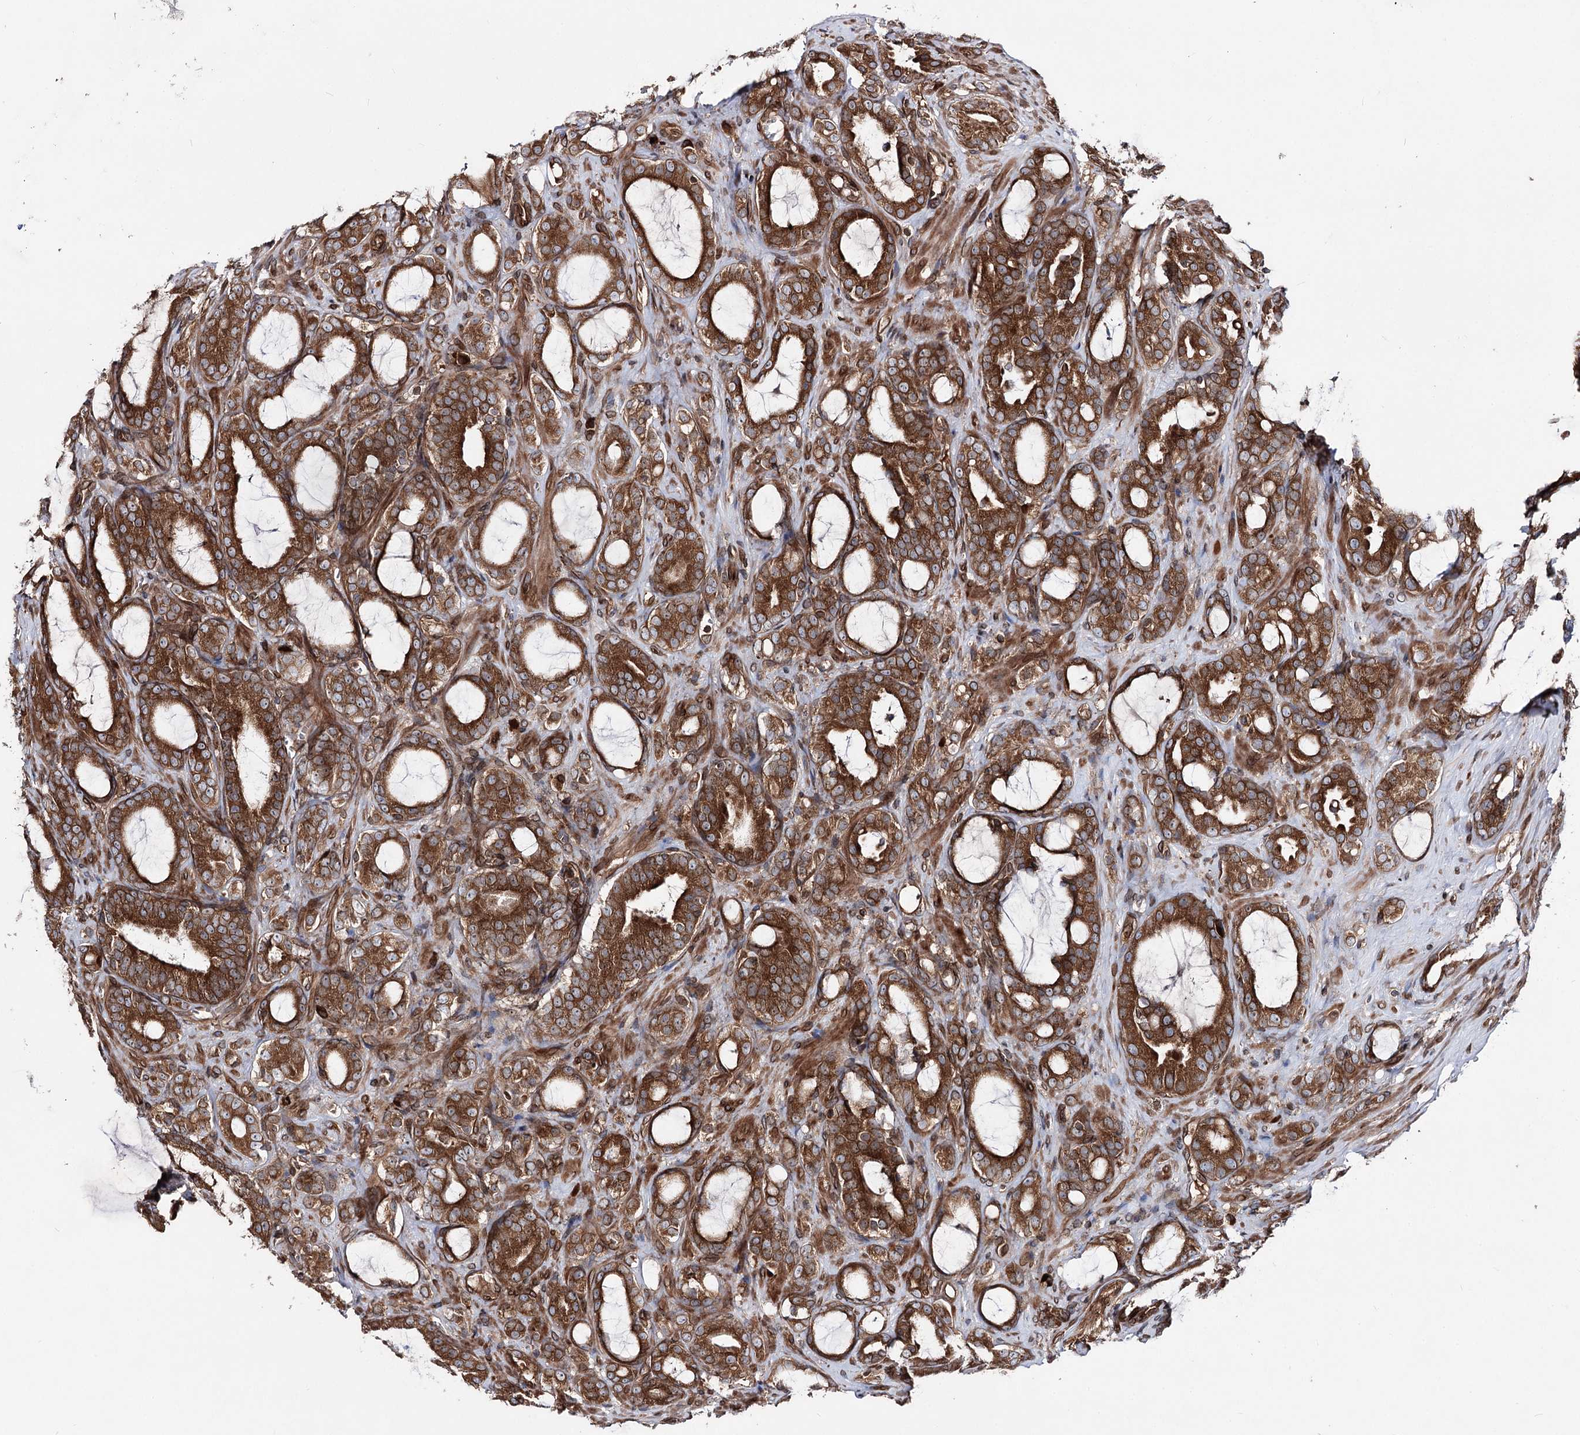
{"staining": {"intensity": "strong", "quantity": ">75%", "location": "cytoplasmic/membranous"}, "tissue": "prostate cancer", "cell_type": "Tumor cells", "image_type": "cancer", "snomed": [{"axis": "morphology", "description": "Adenocarcinoma, High grade"}, {"axis": "topography", "description": "Prostate"}], "caption": "There is high levels of strong cytoplasmic/membranous positivity in tumor cells of prostate cancer, as demonstrated by immunohistochemical staining (brown color).", "gene": "FGFR1OP2", "patient": {"sex": "male", "age": 72}}